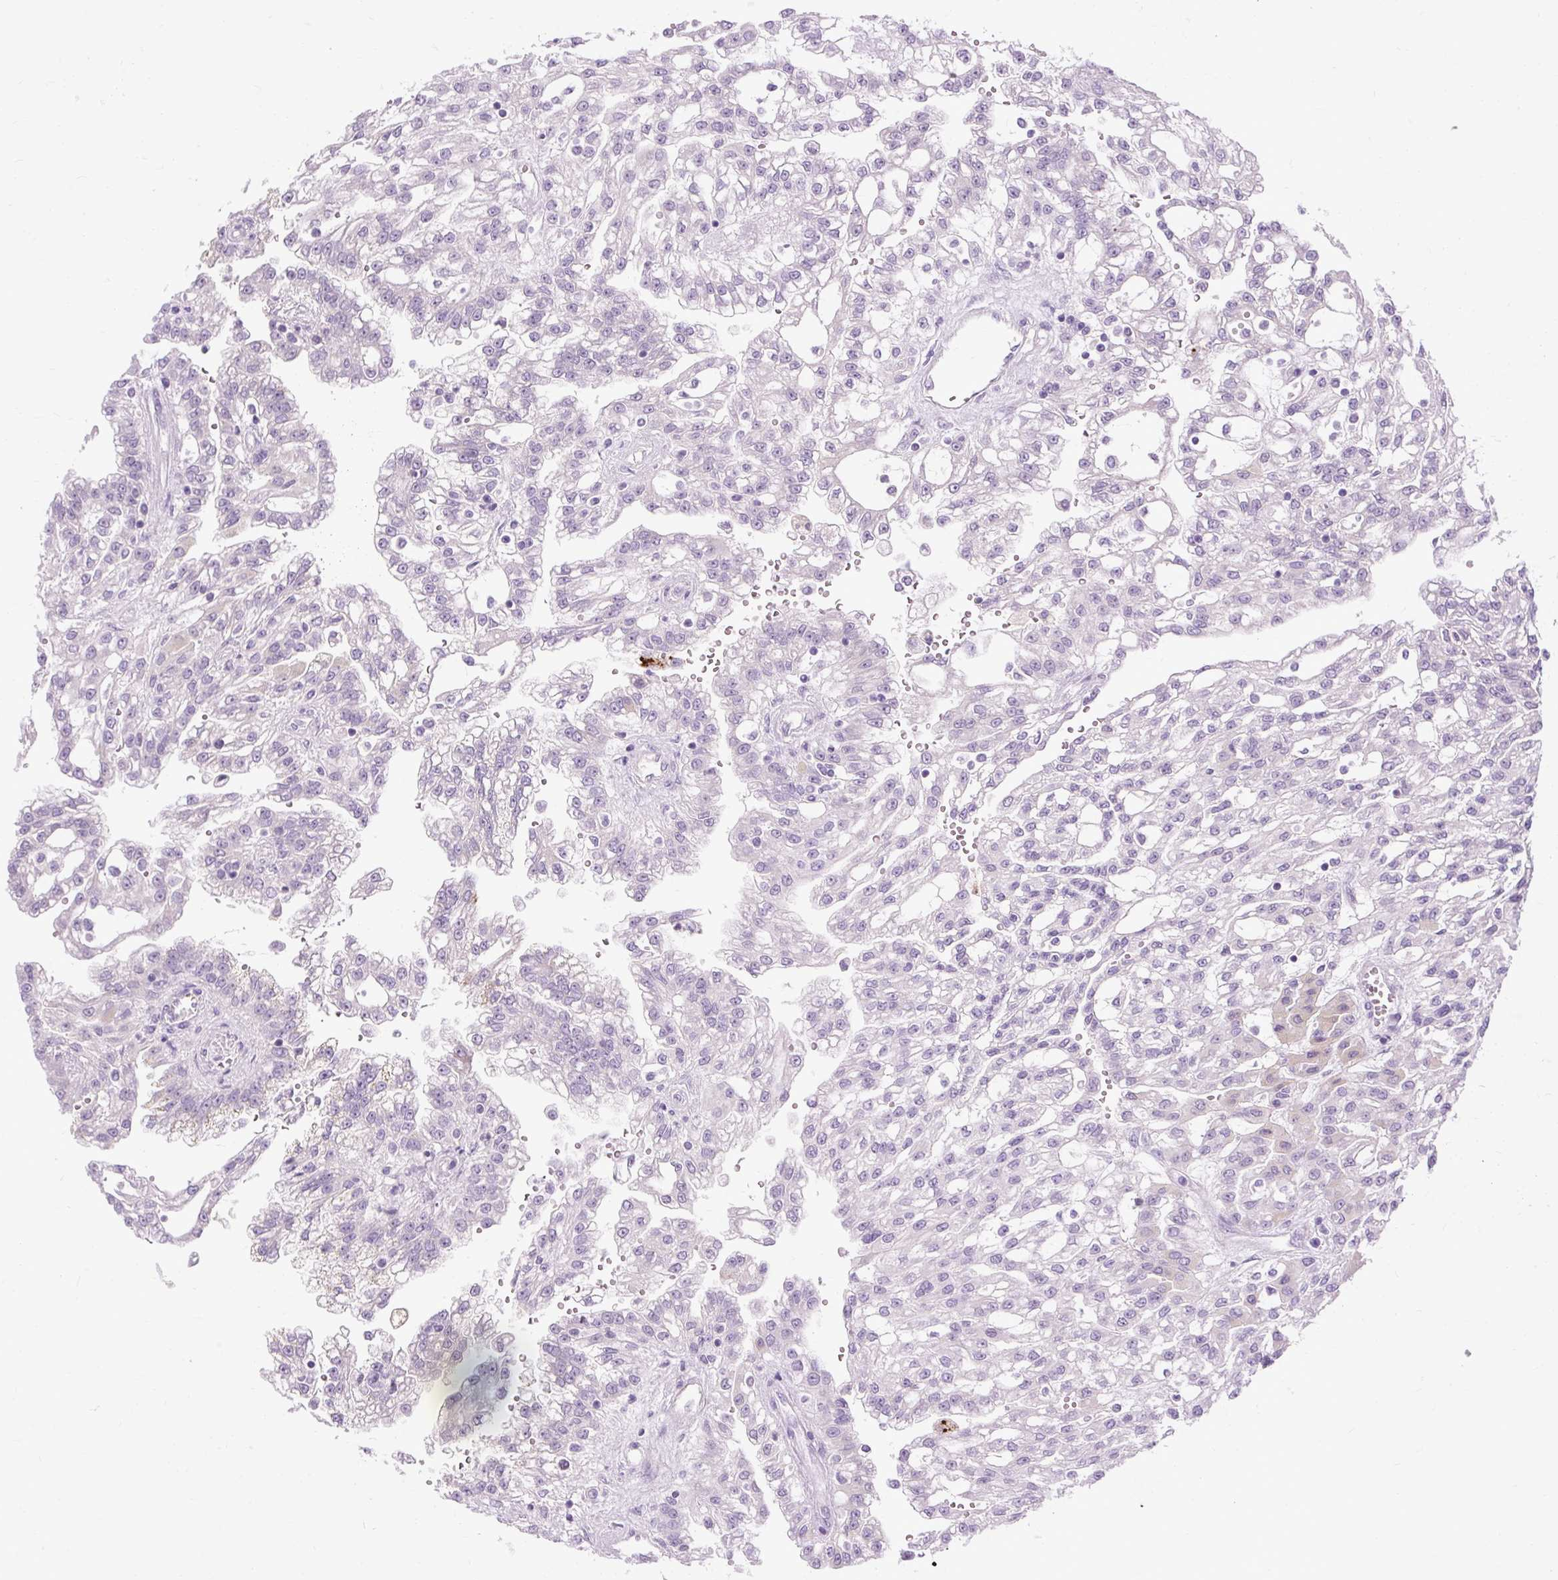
{"staining": {"intensity": "negative", "quantity": "none", "location": "none"}, "tissue": "renal cancer", "cell_type": "Tumor cells", "image_type": "cancer", "snomed": [{"axis": "morphology", "description": "Adenocarcinoma, NOS"}, {"axis": "topography", "description": "Kidney"}], "caption": "Immunohistochemistry photomicrograph of renal cancer stained for a protein (brown), which exhibits no expression in tumor cells. The staining was performed using DAB (3,3'-diaminobenzidine) to visualize the protein expression in brown, while the nuclei were stained in blue with hematoxylin (Magnification: 20x).", "gene": "ARRDC2", "patient": {"sex": "male", "age": 63}}